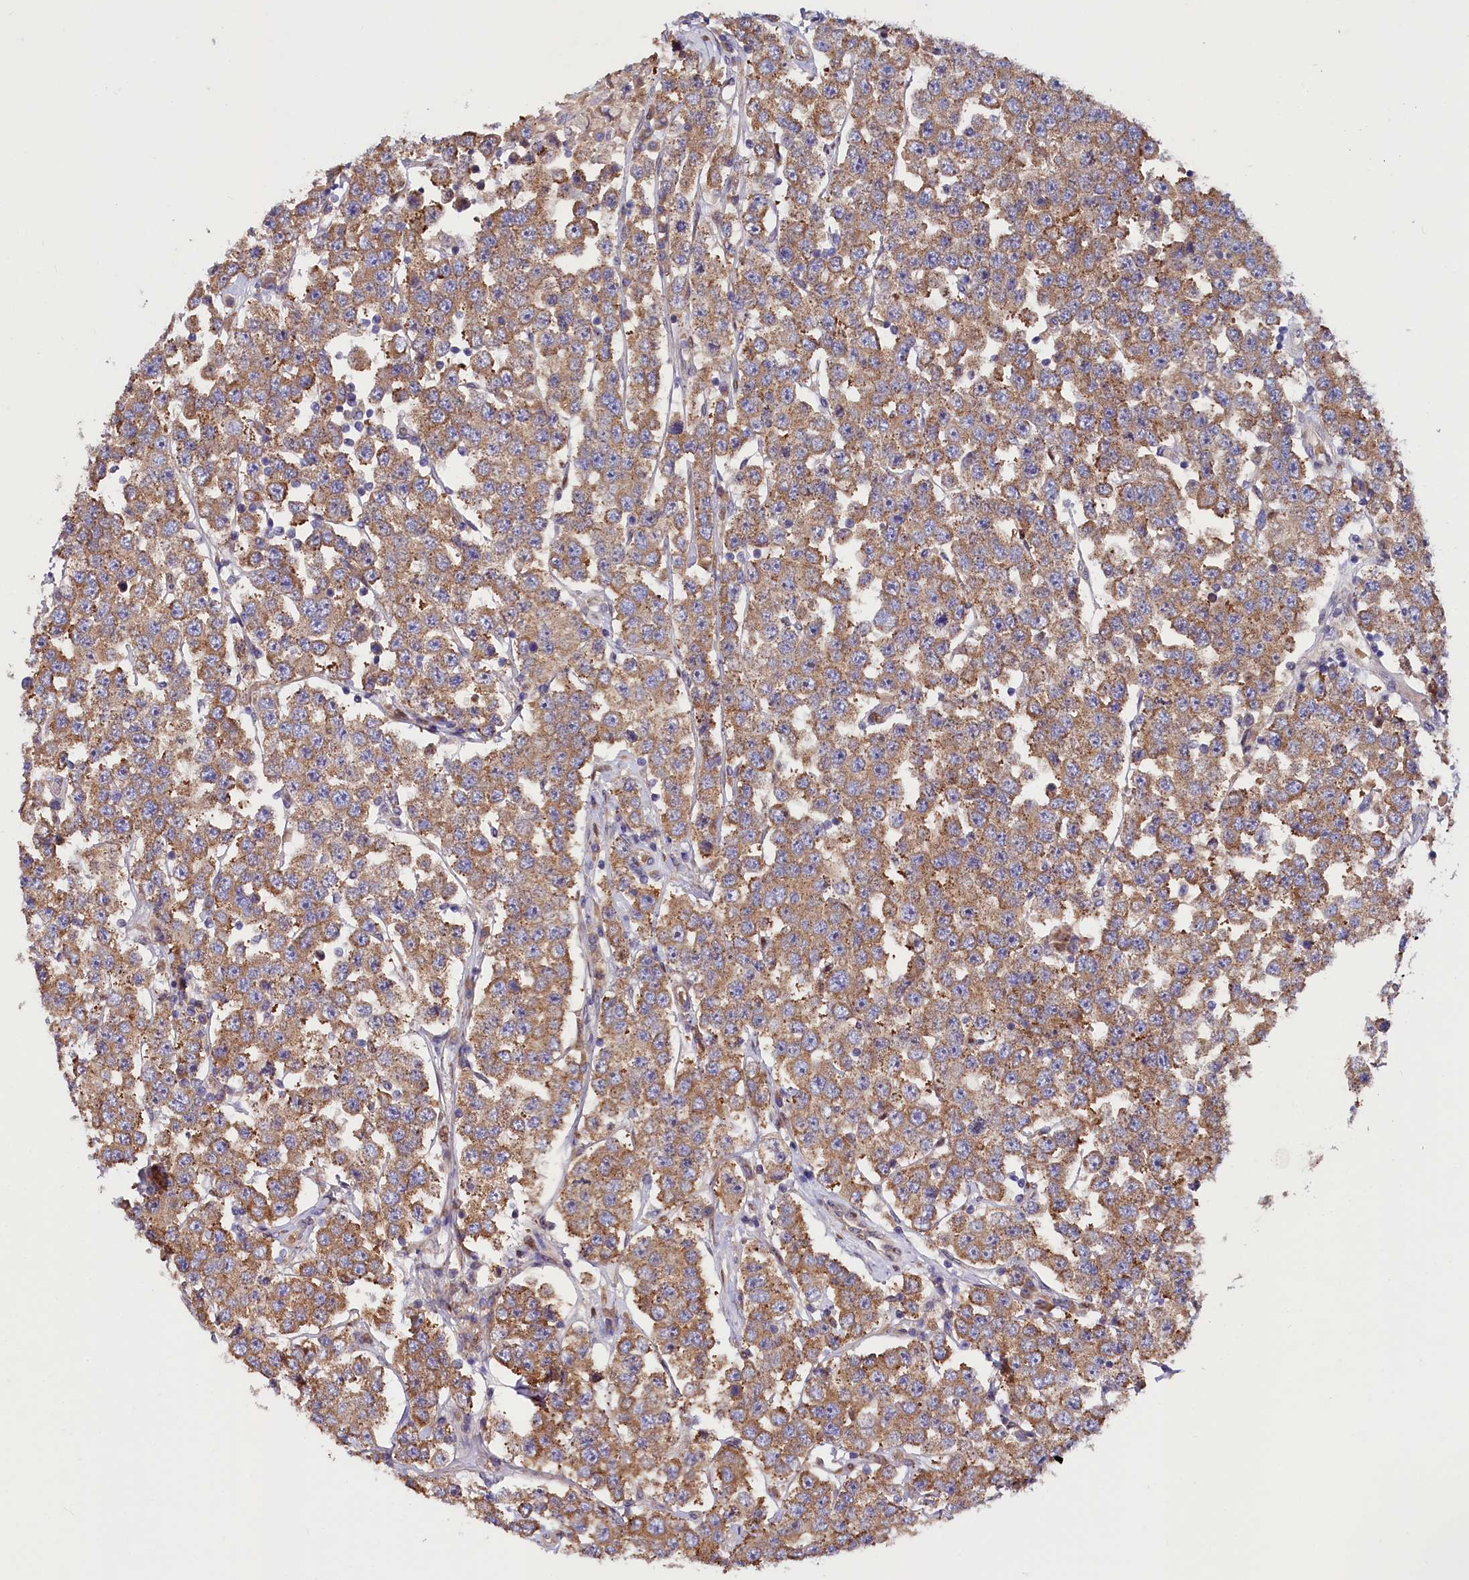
{"staining": {"intensity": "moderate", "quantity": ">75%", "location": "cytoplasmic/membranous"}, "tissue": "testis cancer", "cell_type": "Tumor cells", "image_type": "cancer", "snomed": [{"axis": "morphology", "description": "Seminoma, NOS"}, {"axis": "topography", "description": "Testis"}], "caption": "A brown stain labels moderate cytoplasmic/membranous positivity of a protein in human testis cancer (seminoma) tumor cells. (Stains: DAB in brown, nuclei in blue, Microscopy: brightfield microscopy at high magnification).", "gene": "PDZRN3", "patient": {"sex": "male", "age": 28}}